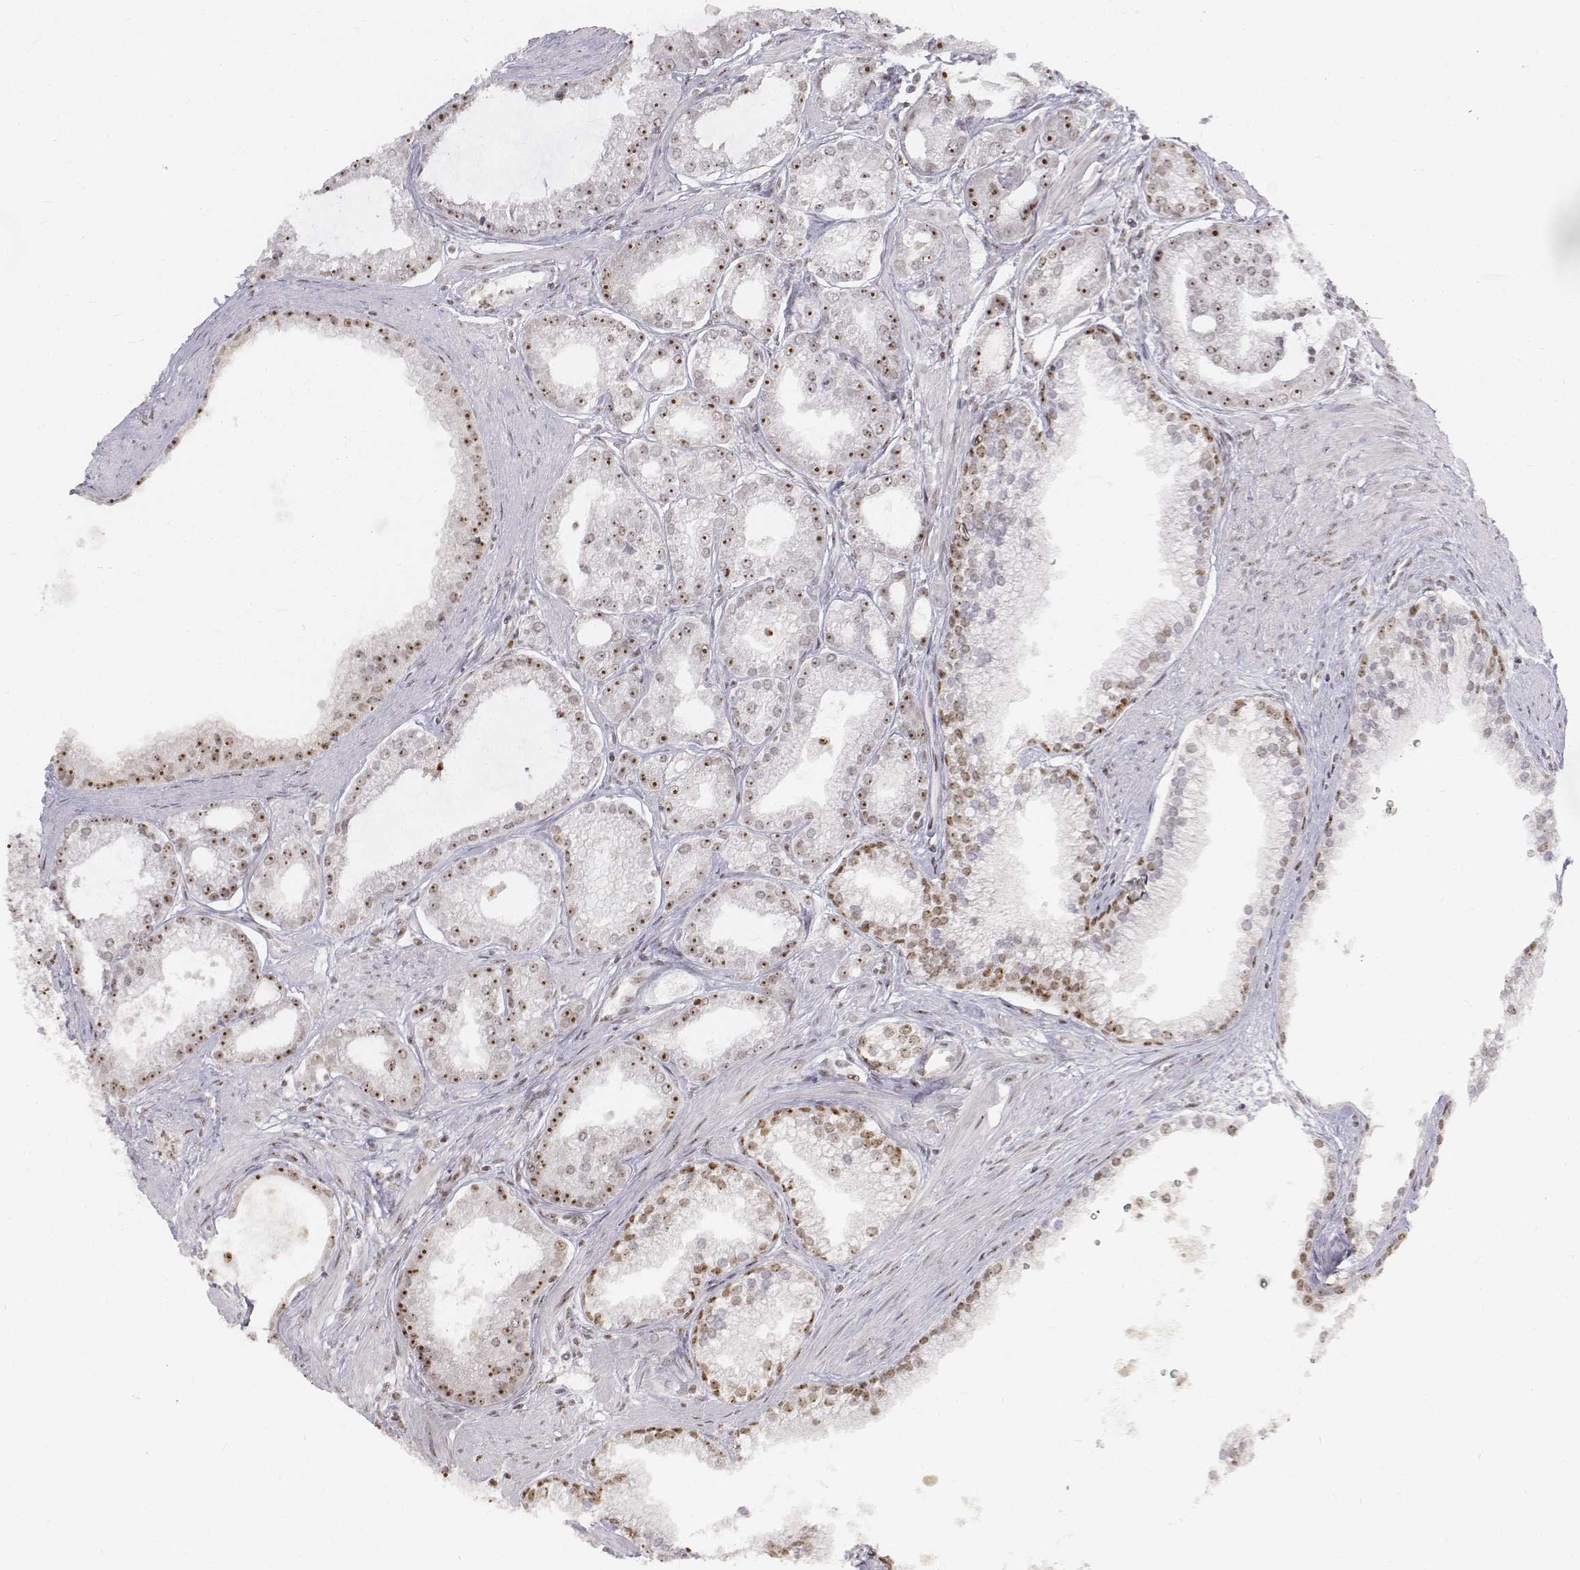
{"staining": {"intensity": "moderate", "quantity": ">75%", "location": "nuclear"}, "tissue": "prostate cancer", "cell_type": "Tumor cells", "image_type": "cancer", "snomed": [{"axis": "morphology", "description": "Adenocarcinoma, NOS"}, {"axis": "topography", "description": "Prostate"}], "caption": "Protein staining by immunohistochemistry shows moderate nuclear expression in about >75% of tumor cells in adenocarcinoma (prostate).", "gene": "PHF6", "patient": {"sex": "male", "age": 71}}